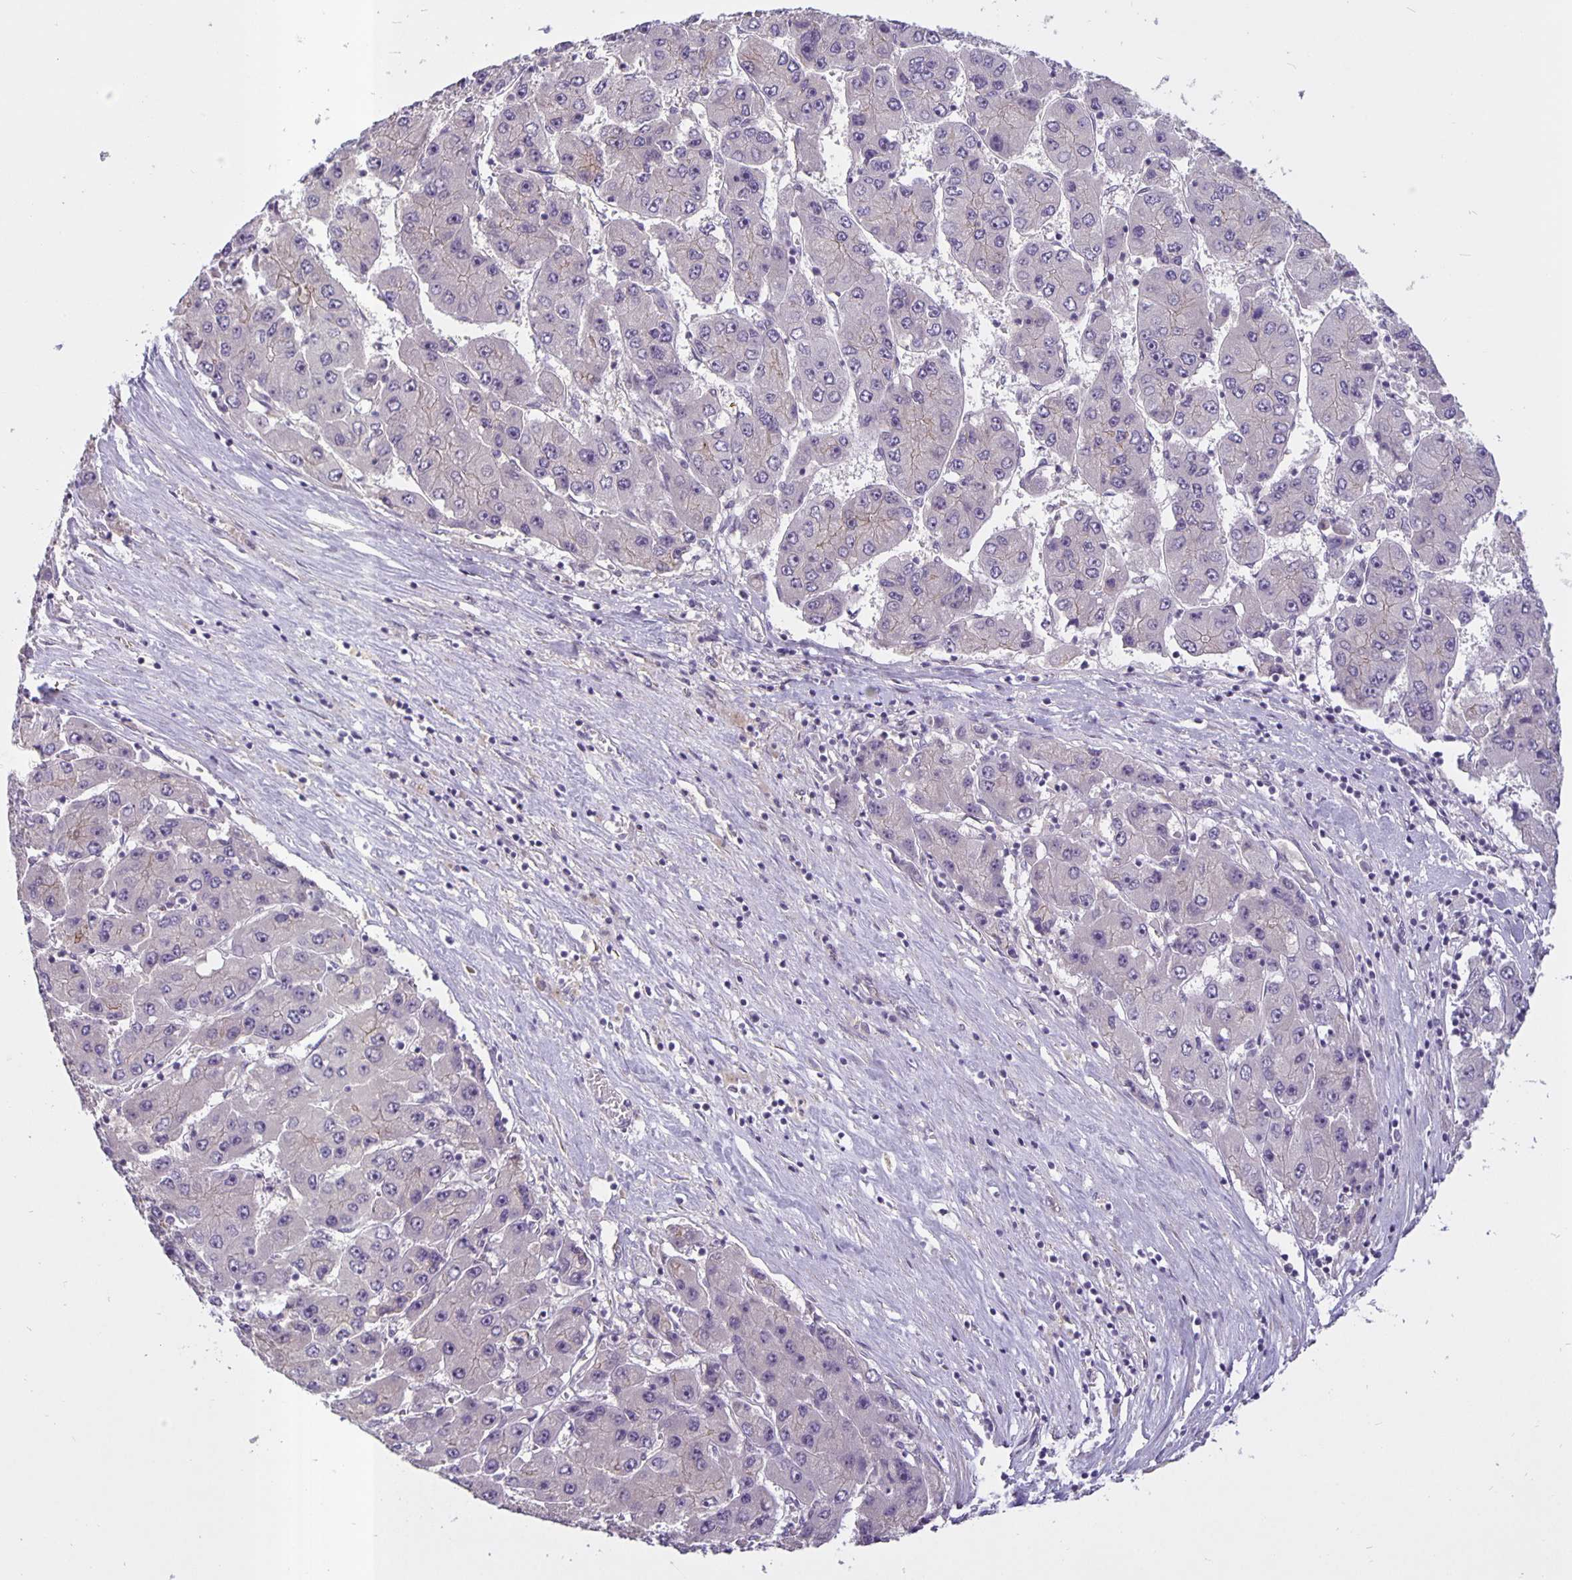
{"staining": {"intensity": "negative", "quantity": "none", "location": "none"}, "tissue": "liver cancer", "cell_type": "Tumor cells", "image_type": "cancer", "snomed": [{"axis": "morphology", "description": "Carcinoma, Hepatocellular, NOS"}, {"axis": "topography", "description": "Liver"}], "caption": "IHC of human liver cancer reveals no positivity in tumor cells. The staining is performed using DAB (3,3'-diaminobenzidine) brown chromogen with nuclei counter-stained in using hematoxylin.", "gene": "ARVCF", "patient": {"sex": "female", "age": 61}}